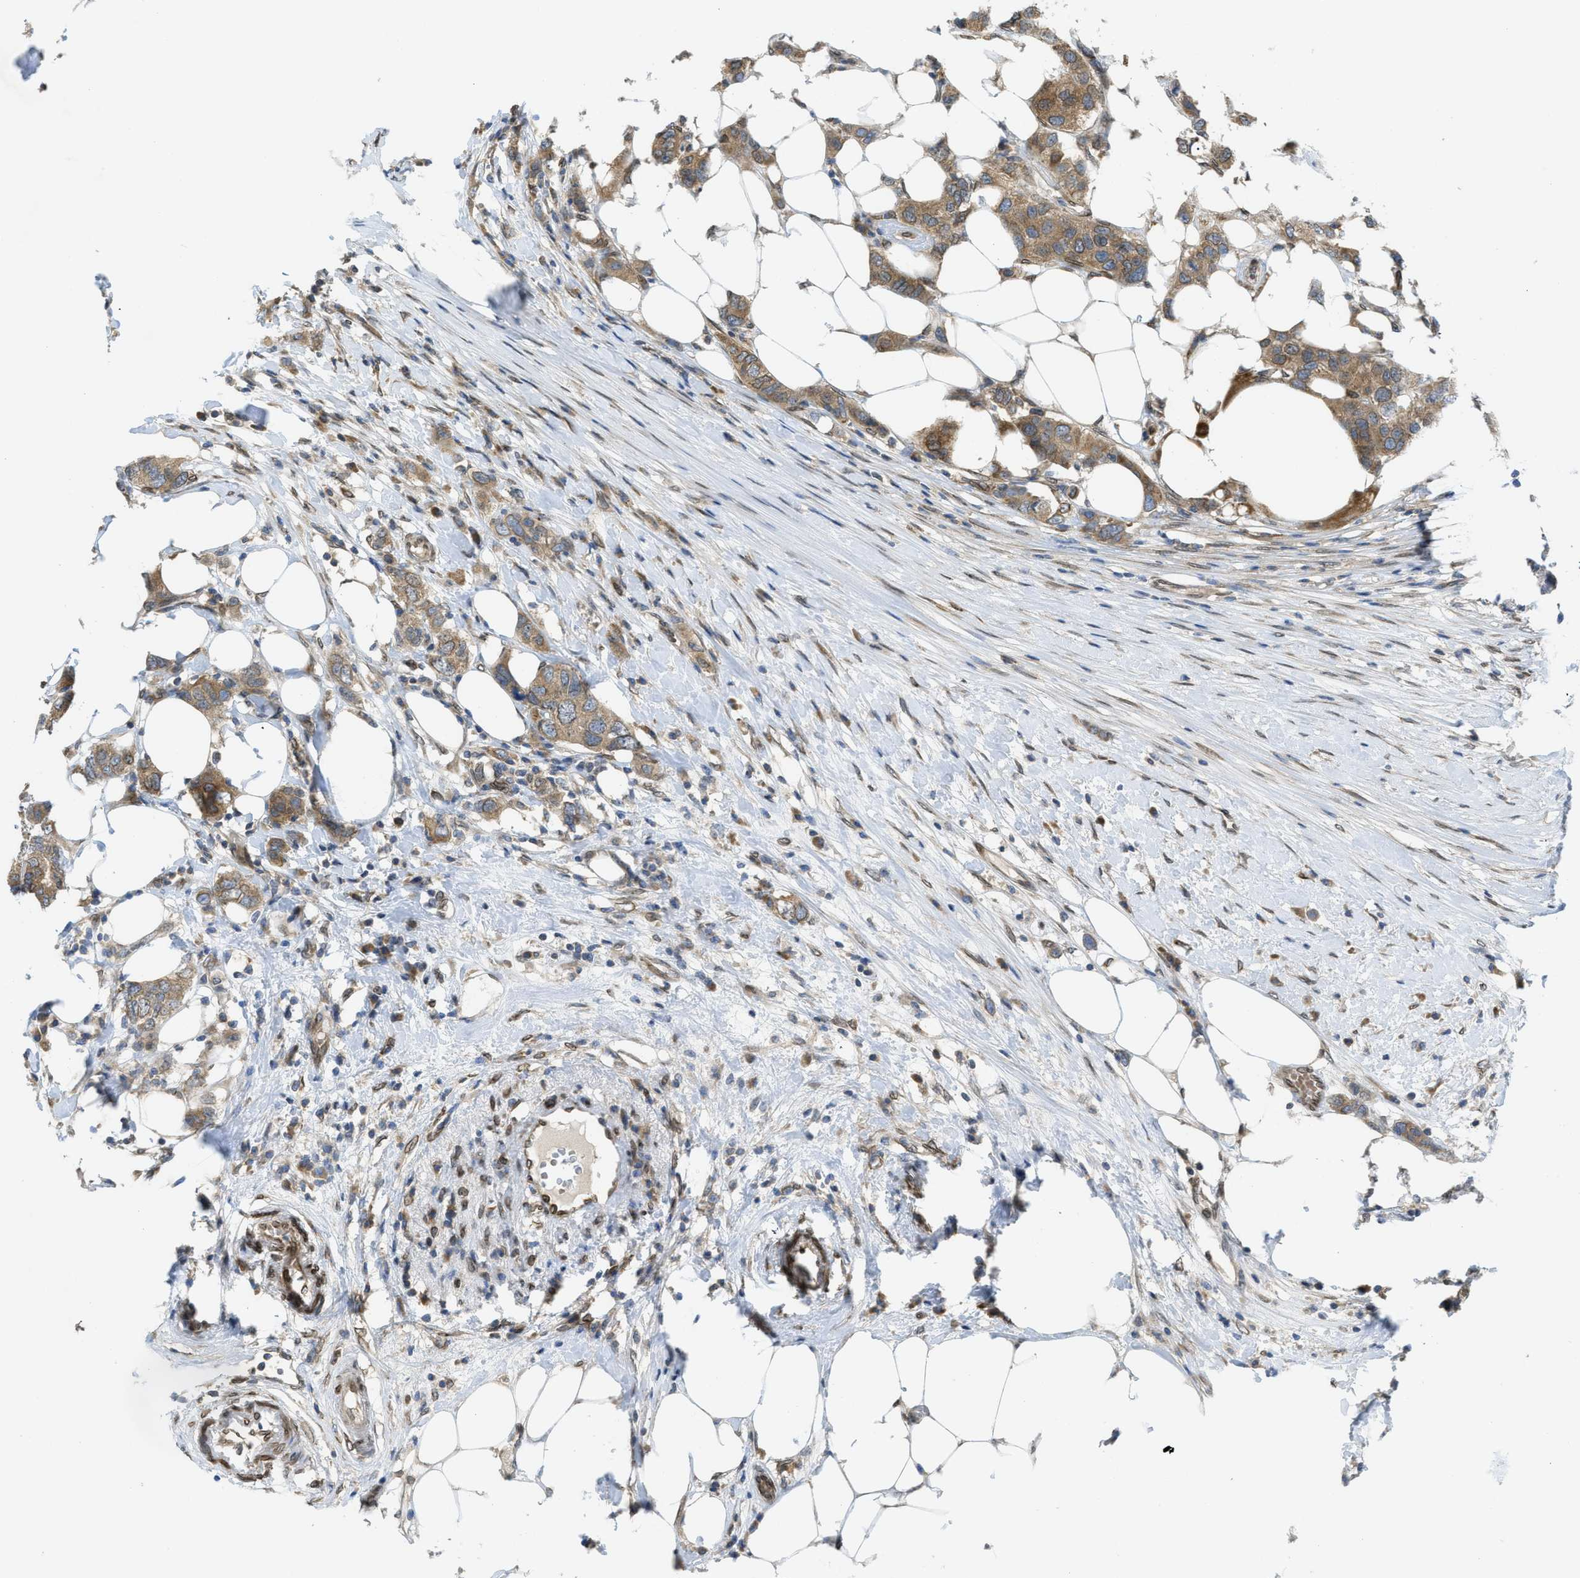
{"staining": {"intensity": "moderate", "quantity": ">75%", "location": "cytoplasmic/membranous"}, "tissue": "breast cancer", "cell_type": "Tumor cells", "image_type": "cancer", "snomed": [{"axis": "morphology", "description": "Duct carcinoma"}, {"axis": "topography", "description": "Breast"}], "caption": "Immunohistochemistry (DAB) staining of breast cancer shows moderate cytoplasmic/membranous protein expression in approximately >75% of tumor cells. Immunohistochemistry stains the protein in brown and the nuclei are stained blue.", "gene": "EIF2AK3", "patient": {"sex": "female", "age": 50}}